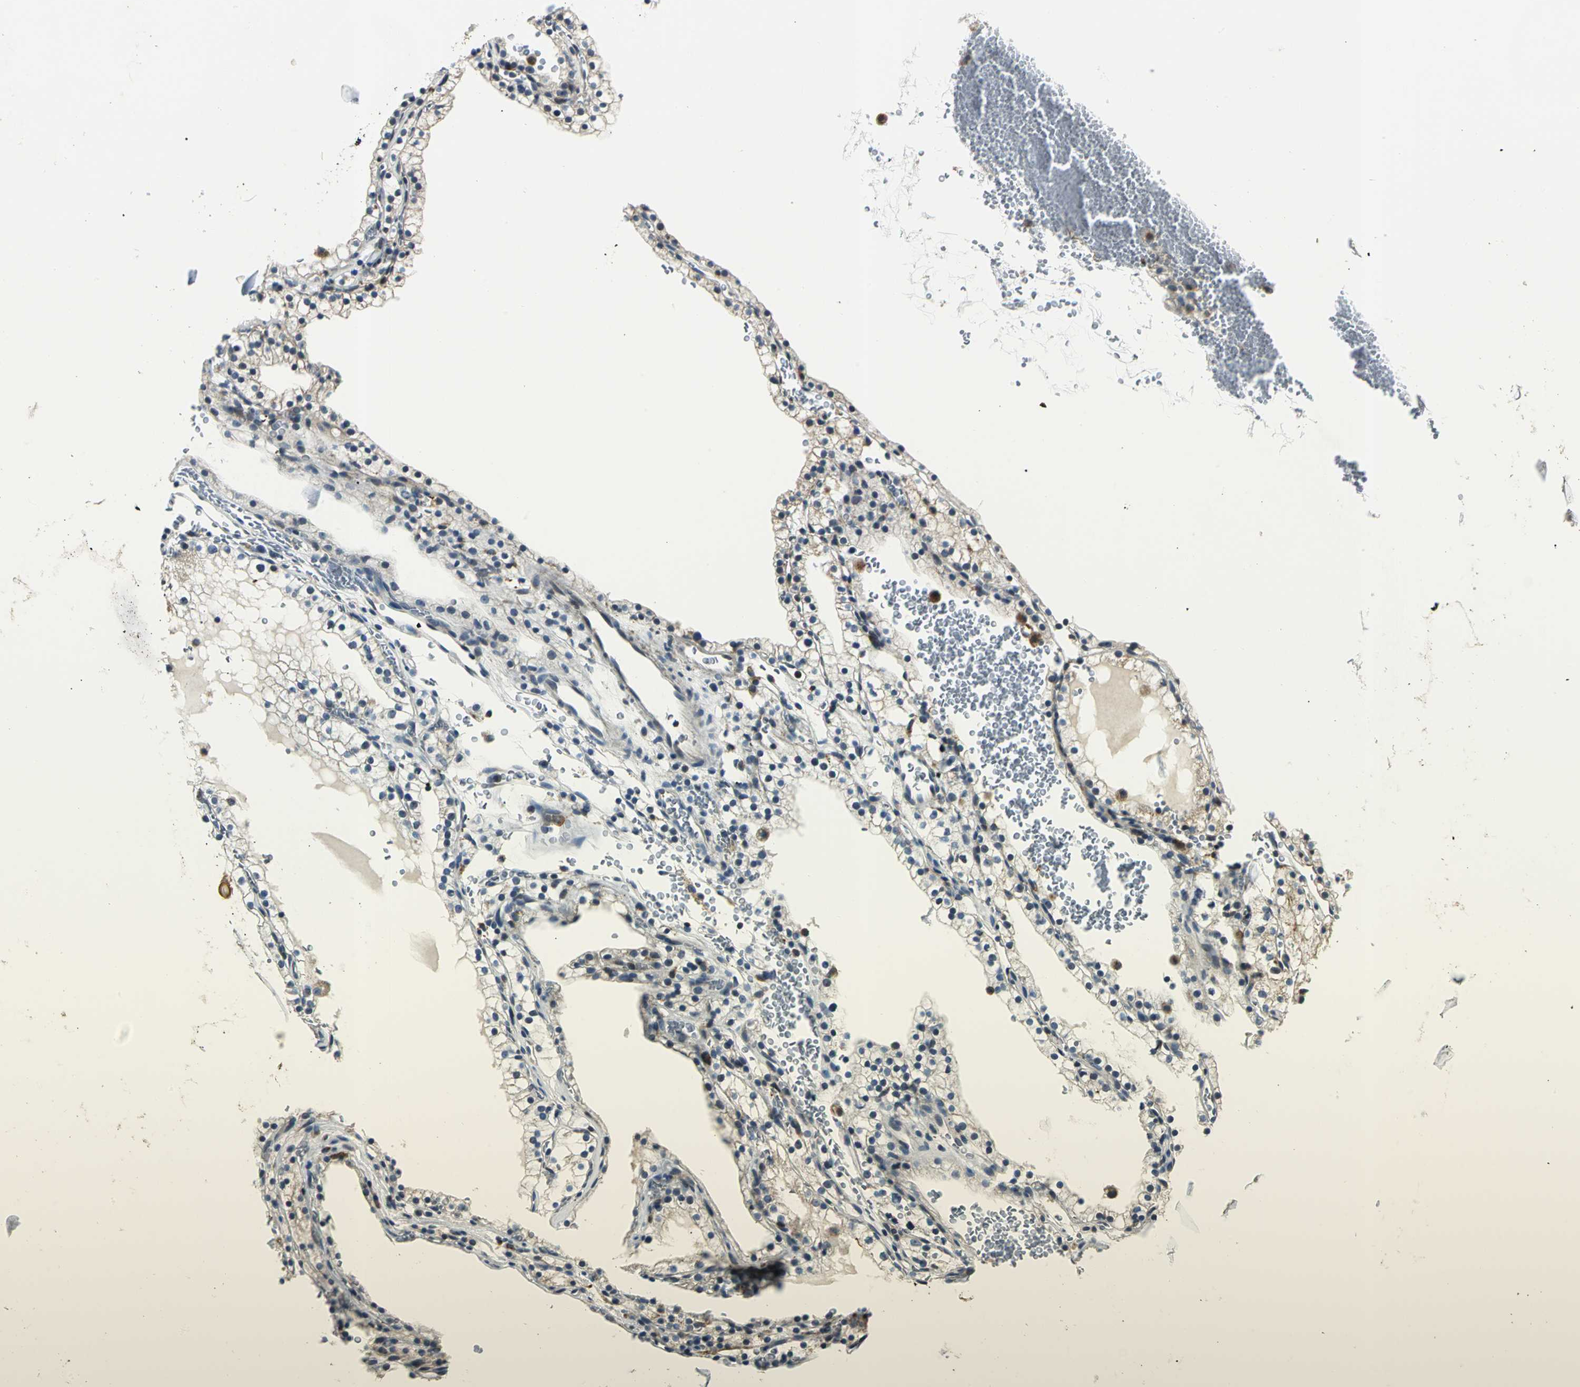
{"staining": {"intensity": "weak", "quantity": "<25%", "location": "cytoplasmic/membranous"}, "tissue": "renal cancer", "cell_type": "Tumor cells", "image_type": "cancer", "snomed": [{"axis": "morphology", "description": "Adenocarcinoma, NOS"}, {"axis": "topography", "description": "Kidney"}], "caption": "Renal adenocarcinoma stained for a protein using IHC reveals no positivity tumor cells.", "gene": "USP40", "patient": {"sex": "female", "age": 41}}